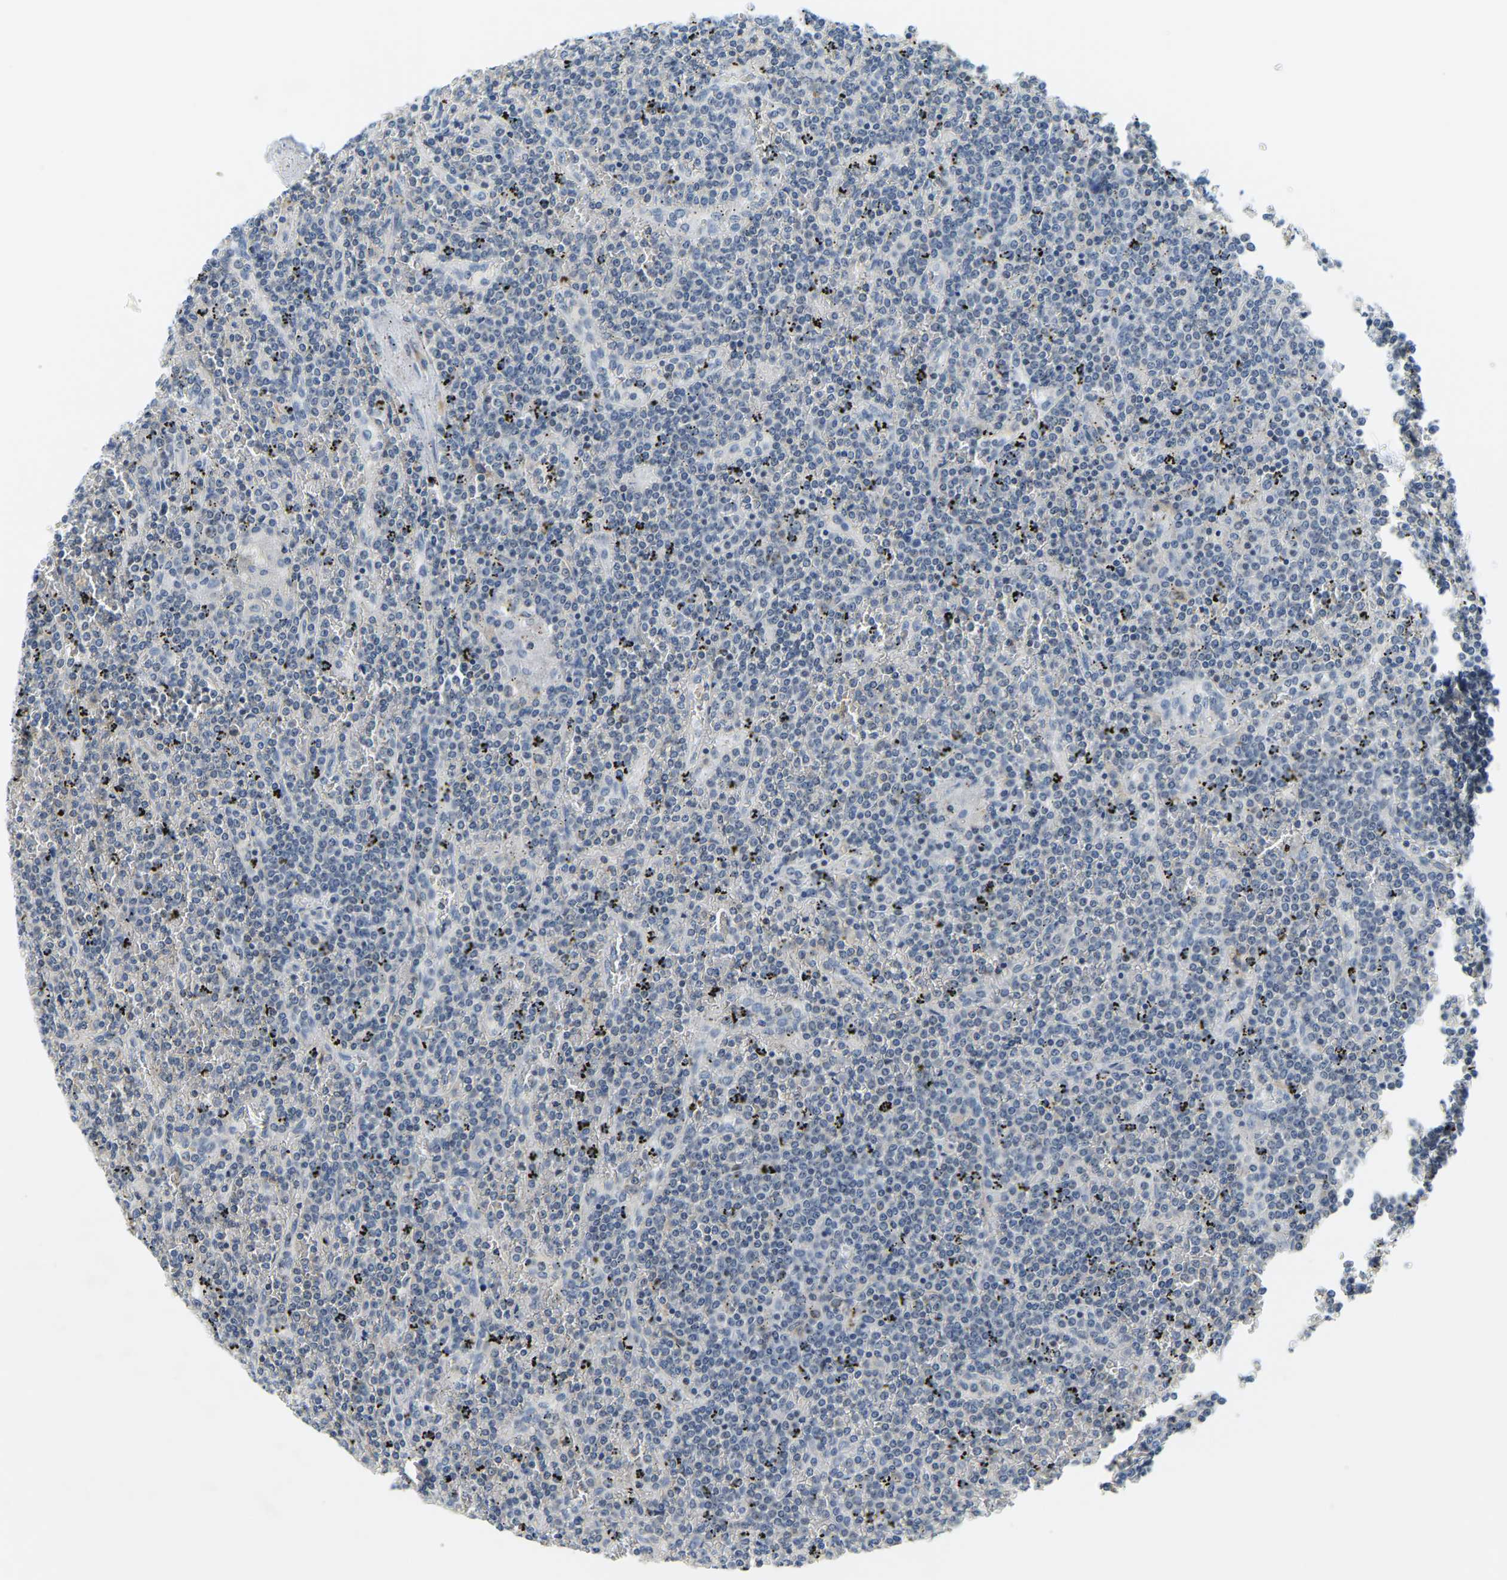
{"staining": {"intensity": "negative", "quantity": "none", "location": "none"}, "tissue": "lymphoma", "cell_type": "Tumor cells", "image_type": "cancer", "snomed": [{"axis": "morphology", "description": "Malignant lymphoma, non-Hodgkin's type, Low grade"}, {"axis": "topography", "description": "Spleen"}], "caption": "This is a micrograph of immunohistochemistry staining of malignant lymphoma, non-Hodgkin's type (low-grade), which shows no staining in tumor cells. (Stains: DAB (3,3'-diaminobenzidine) immunohistochemistry with hematoxylin counter stain, Microscopy: brightfield microscopy at high magnification).", "gene": "RRP1", "patient": {"sex": "female", "age": 19}}